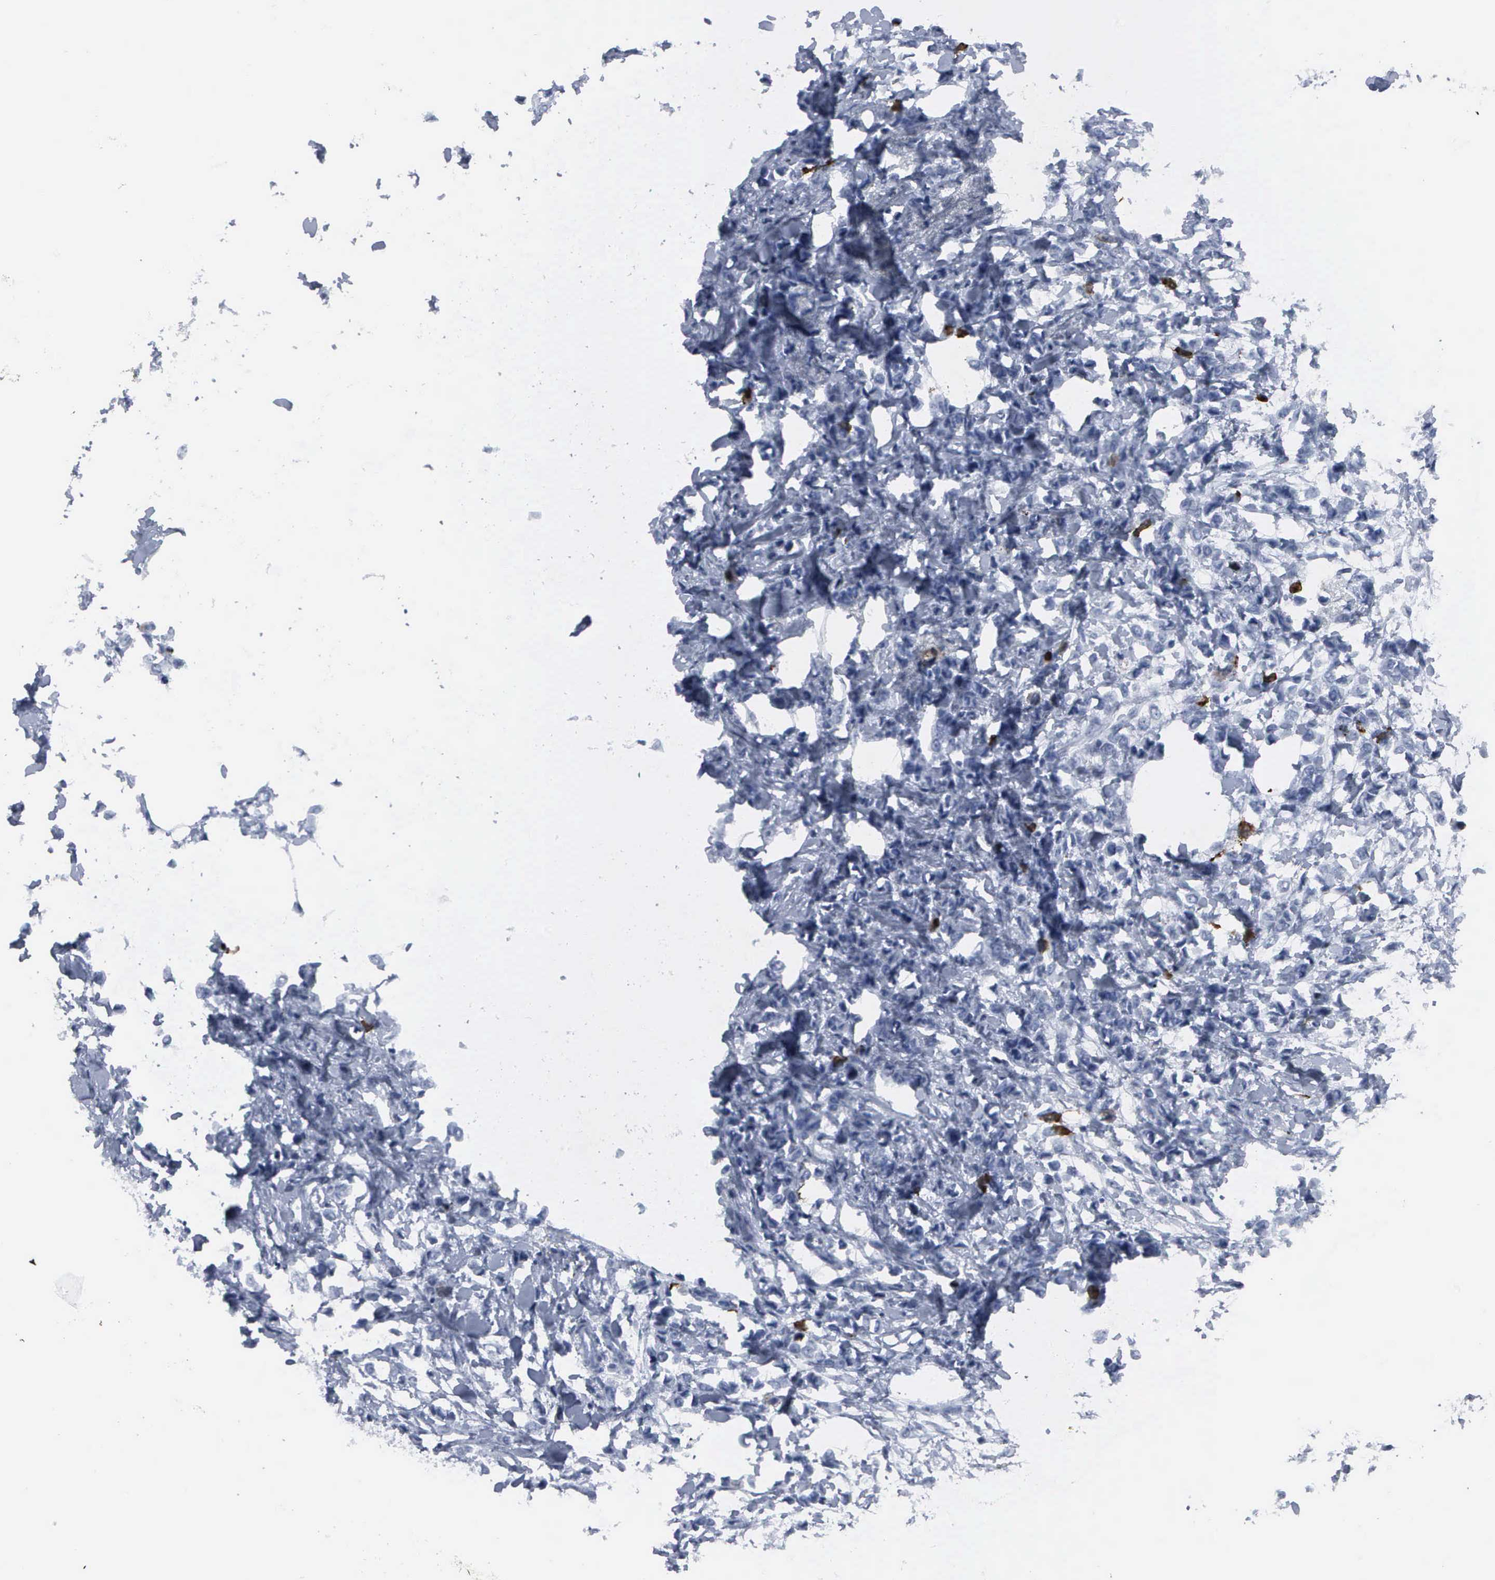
{"staining": {"intensity": "moderate", "quantity": "<25%", "location": "nuclear"}, "tissue": "breast cancer", "cell_type": "Tumor cells", "image_type": "cancer", "snomed": [{"axis": "morphology", "description": "Lobular carcinoma"}, {"axis": "topography", "description": "Breast"}], "caption": "This is a photomicrograph of immunohistochemistry staining of breast lobular carcinoma, which shows moderate expression in the nuclear of tumor cells.", "gene": "CCNB1", "patient": {"sex": "female", "age": 51}}